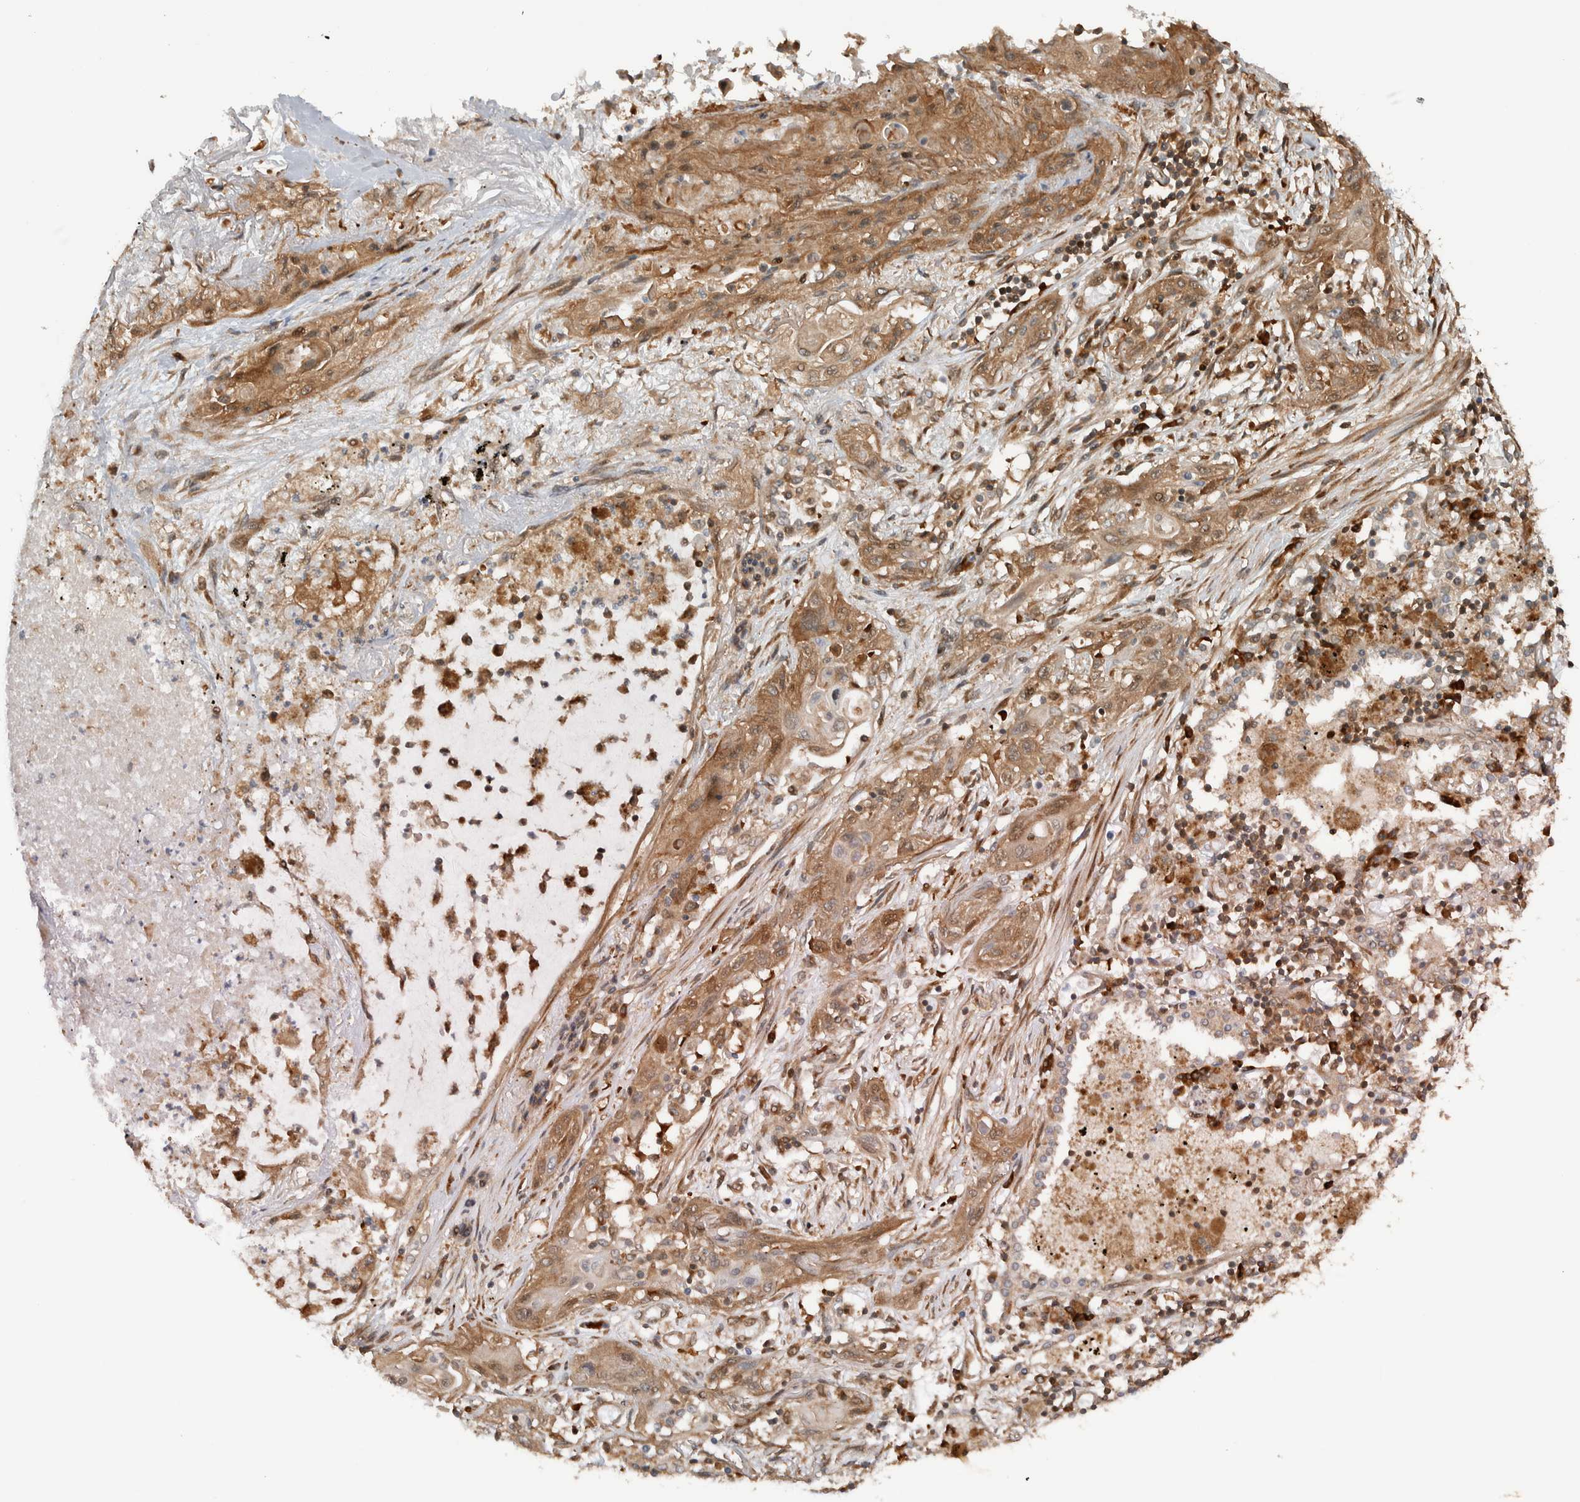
{"staining": {"intensity": "moderate", "quantity": ">75%", "location": "cytoplasmic/membranous"}, "tissue": "lung cancer", "cell_type": "Tumor cells", "image_type": "cancer", "snomed": [{"axis": "morphology", "description": "Squamous cell carcinoma, NOS"}, {"axis": "topography", "description": "Lung"}], "caption": "Immunohistochemistry (IHC) (DAB (3,3'-diaminobenzidine)) staining of human lung squamous cell carcinoma reveals moderate cytoplasmic/membranous protein expression in approximately >75% of tumor cells.", "gene": "CNTROB", "patient": {"sex": "female", "age": 47}}